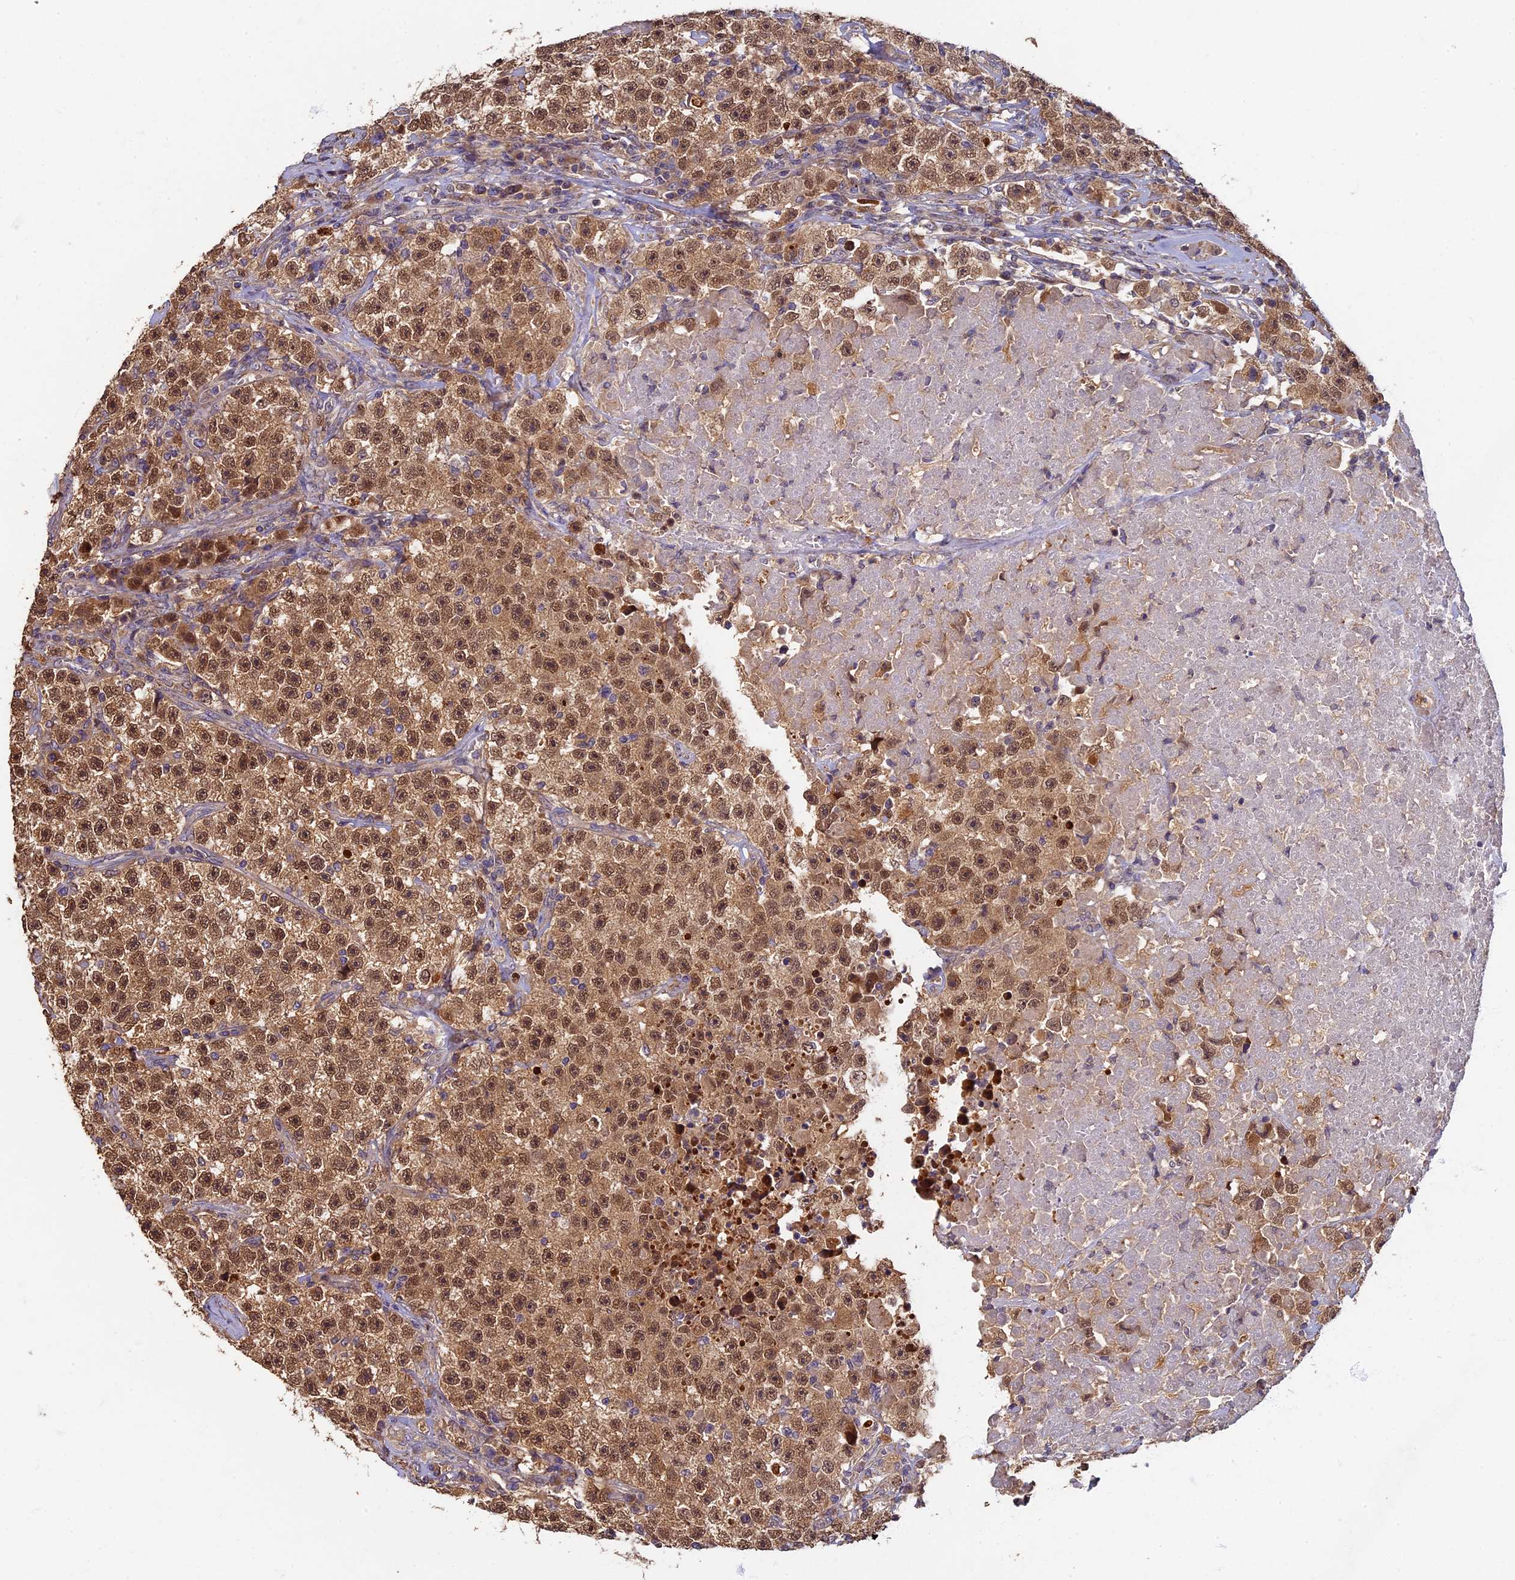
{"staining": {"intensity": "moderate", "quantity": ">75%", "location": "cytoplasmic/membranous,nuclear"}, "tissue": "testis cancer", "cell_type": "Tumor cells", "image_type": "cancer", "snomed": [{"axis": "morphology", "description": "Seminoma, NOS"}, {"axis": "topography", "description": "Testis"}], "caption": "Testis seminoma stained for a protein reveals moderate cytoplasmic/membranous and nuclear positivity in tumor cells.", "gene": "RSPH3", "patient": {"sex": "male", "age": 22}}